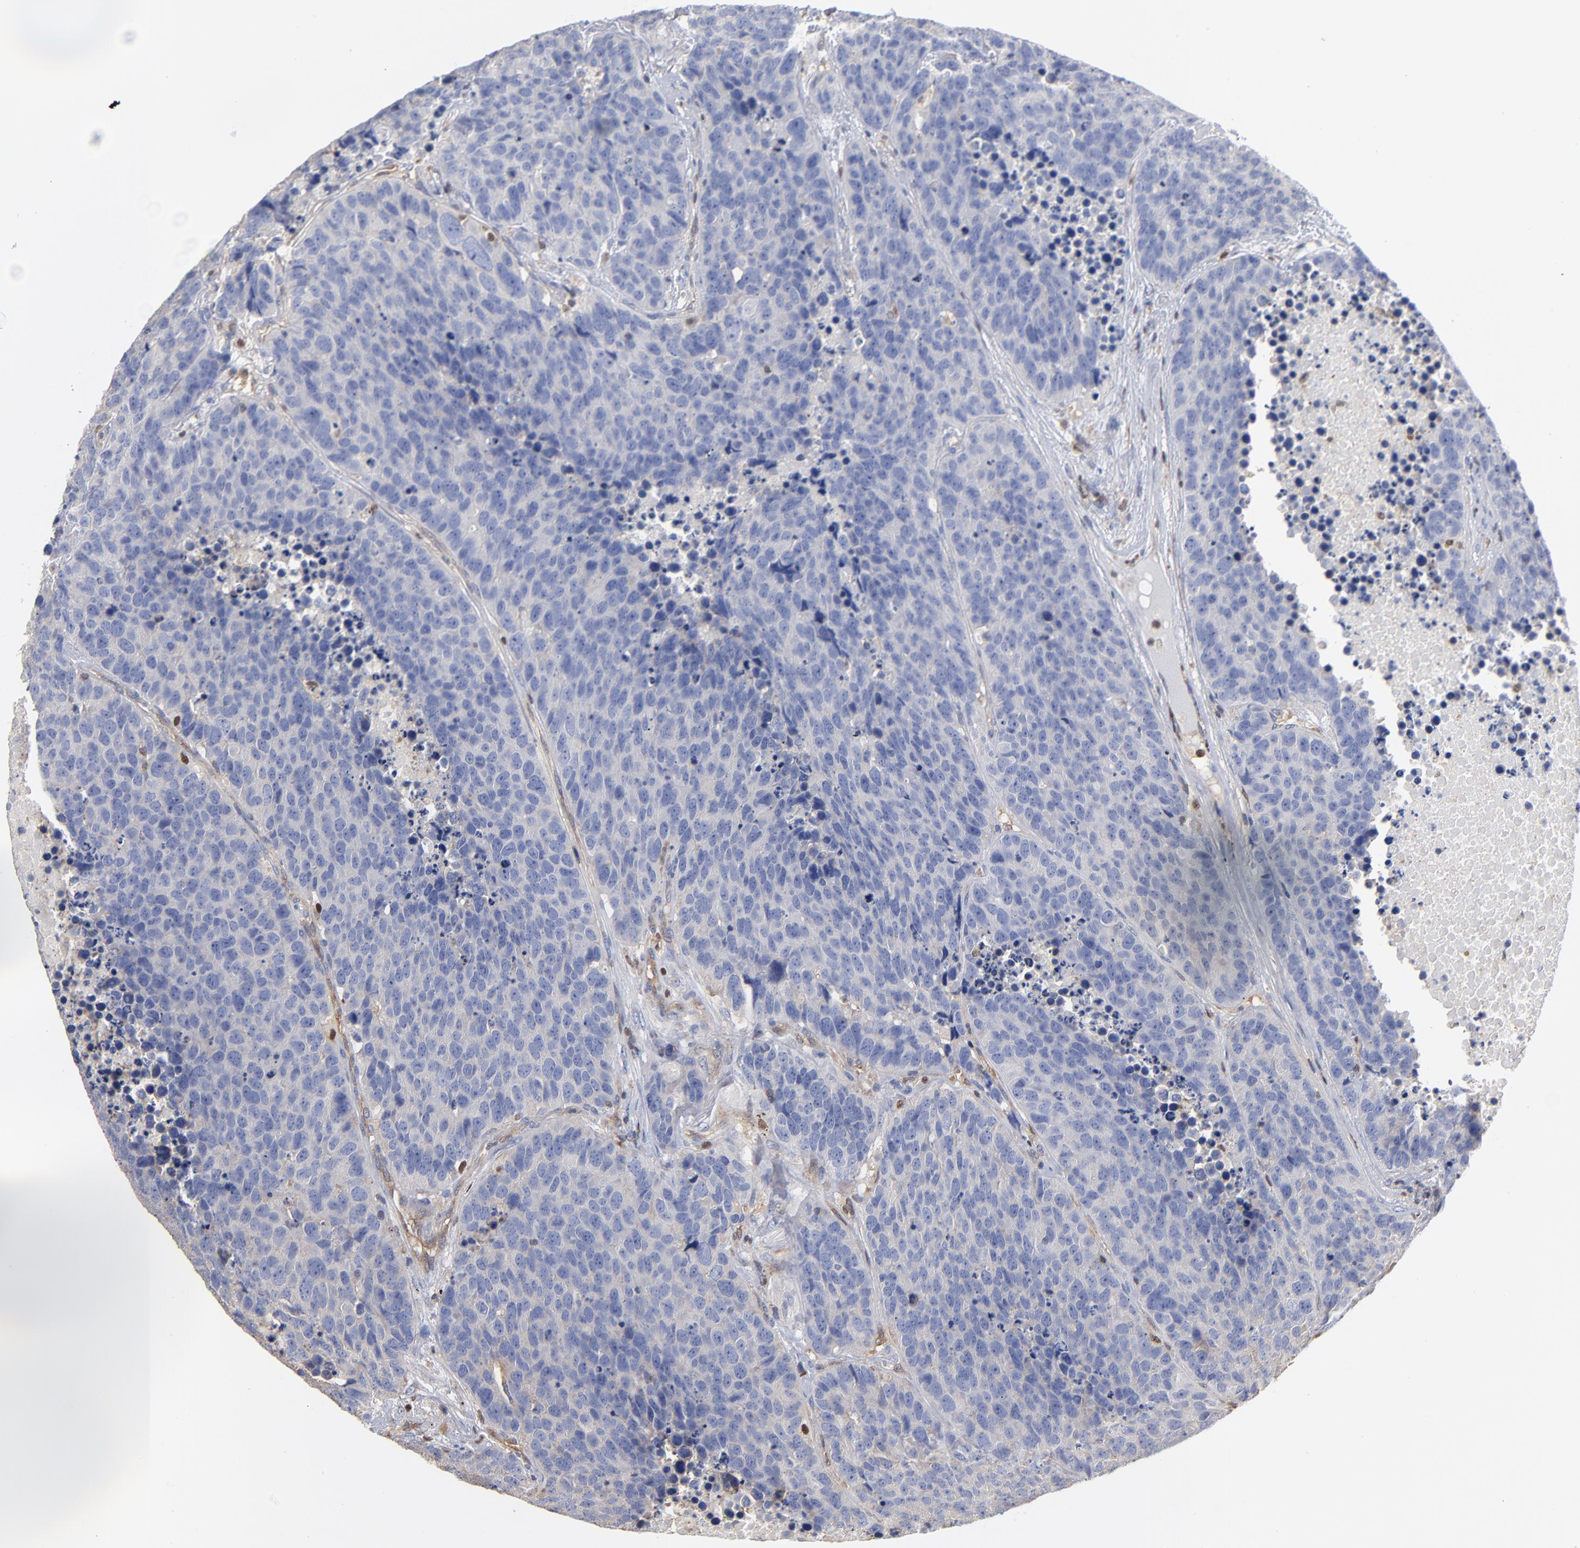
{"staining": {"intensity": "negative", "quantity": "none", "location": "none"}, "tissue": "carcinoid", "cell_type": "Tumor cells", "image_type": "cancer", "snomed": [{"axis": "morphology", "description": "Carcinoid, malignant, NOS"}, {"axis": "topography", "description": "Lung"}], "caption": "The IHC photomicrograph has no significant staining in tumor cells of carcinoid (malignant) tissue.", "gene": "ARHGEF6", "patient": {"sex": "male", "age": 60}}